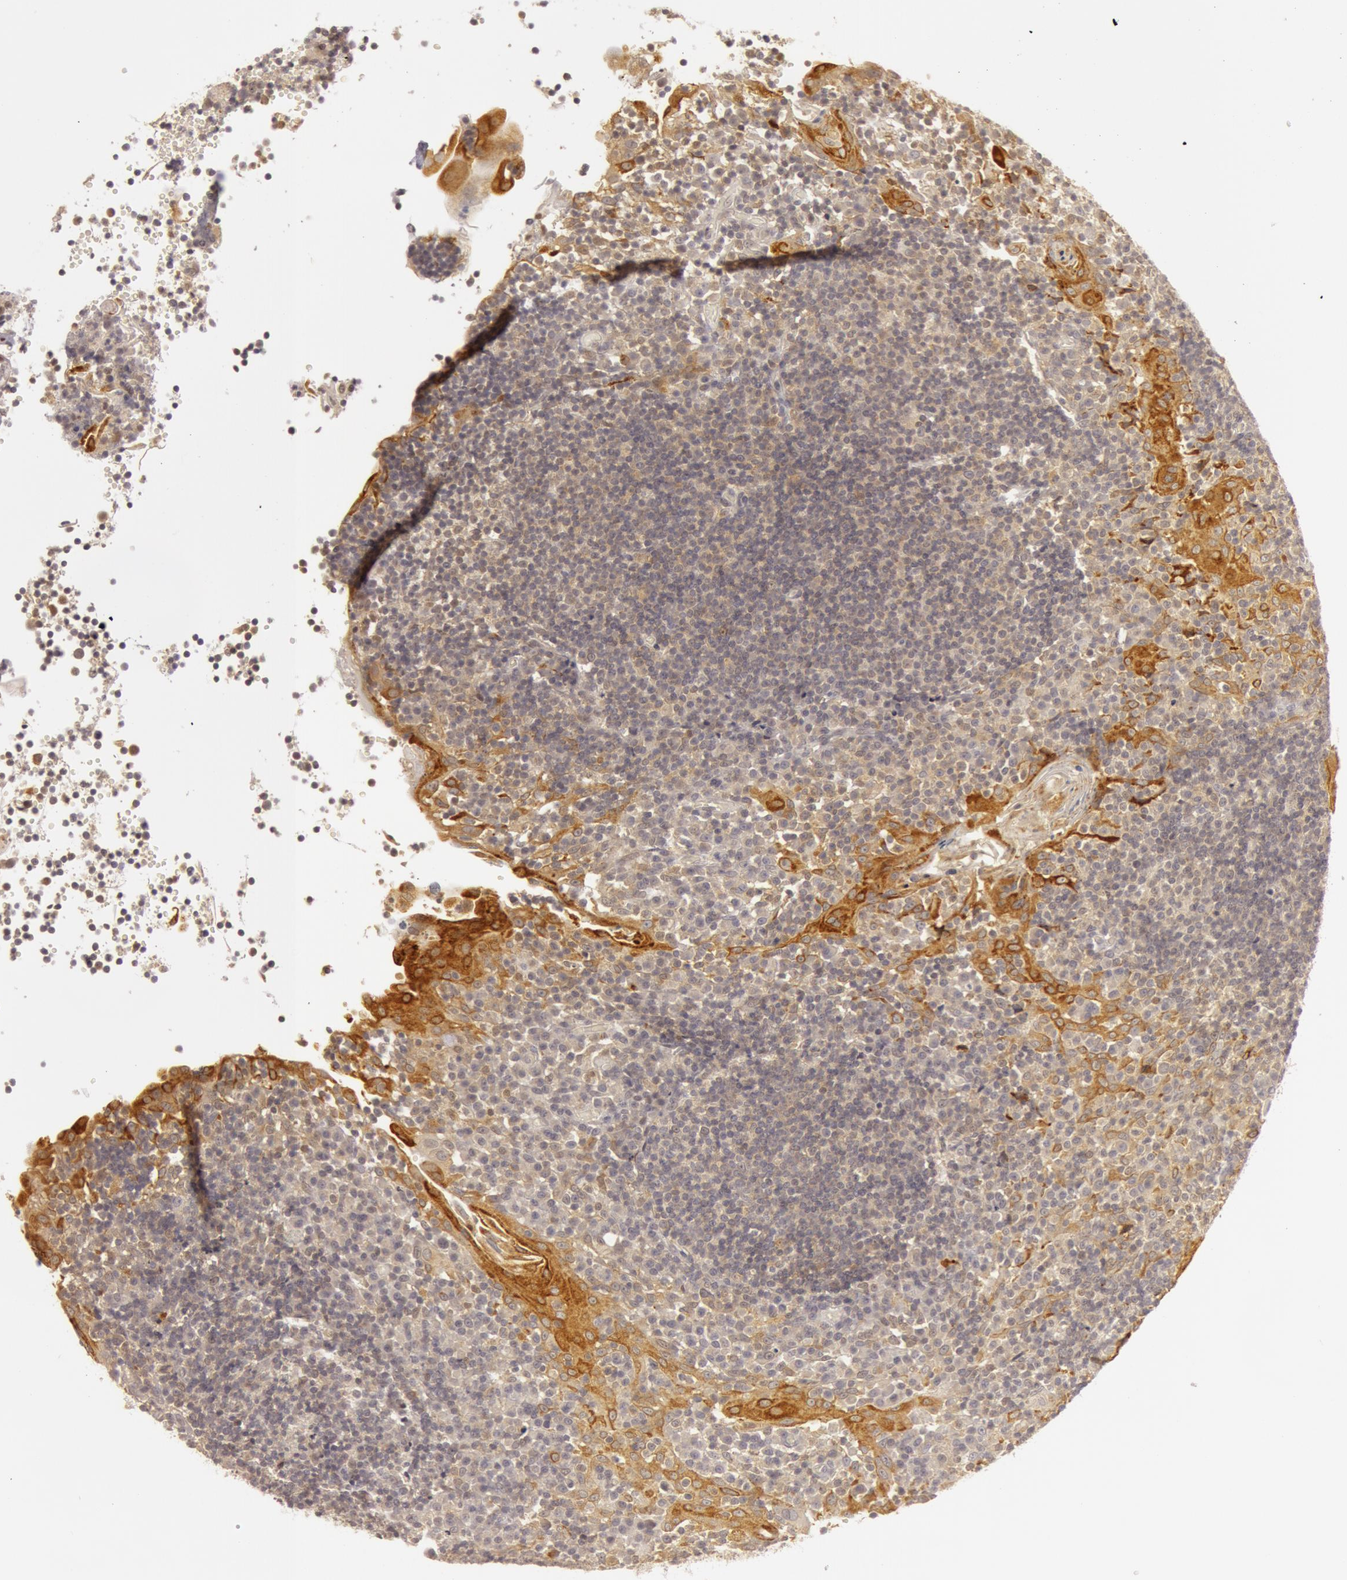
{"staining": {"intensity": "weak", "quantity": "<25%", "location": "nuclear"}, "tissue": "tonsil", "cell_type": "Germinal center cells", "image_type": "normal", "snomed": [{"axis": "morphology", "description": "Normal tissue, NOS"}, {"axis": "topography", "description": "Tonsil"}], "caption": "Immunohistochemistry of normal tonsil exhibits no expression in germinal center cells. (Stains: DAB (3,3'-diaminobenzidine) IHC with hematoxylin counter stain, Microscopy: brightfield microscopy at high magnification).", "gene": "OASL", "patient": {"sex": "female", "age": 40}}